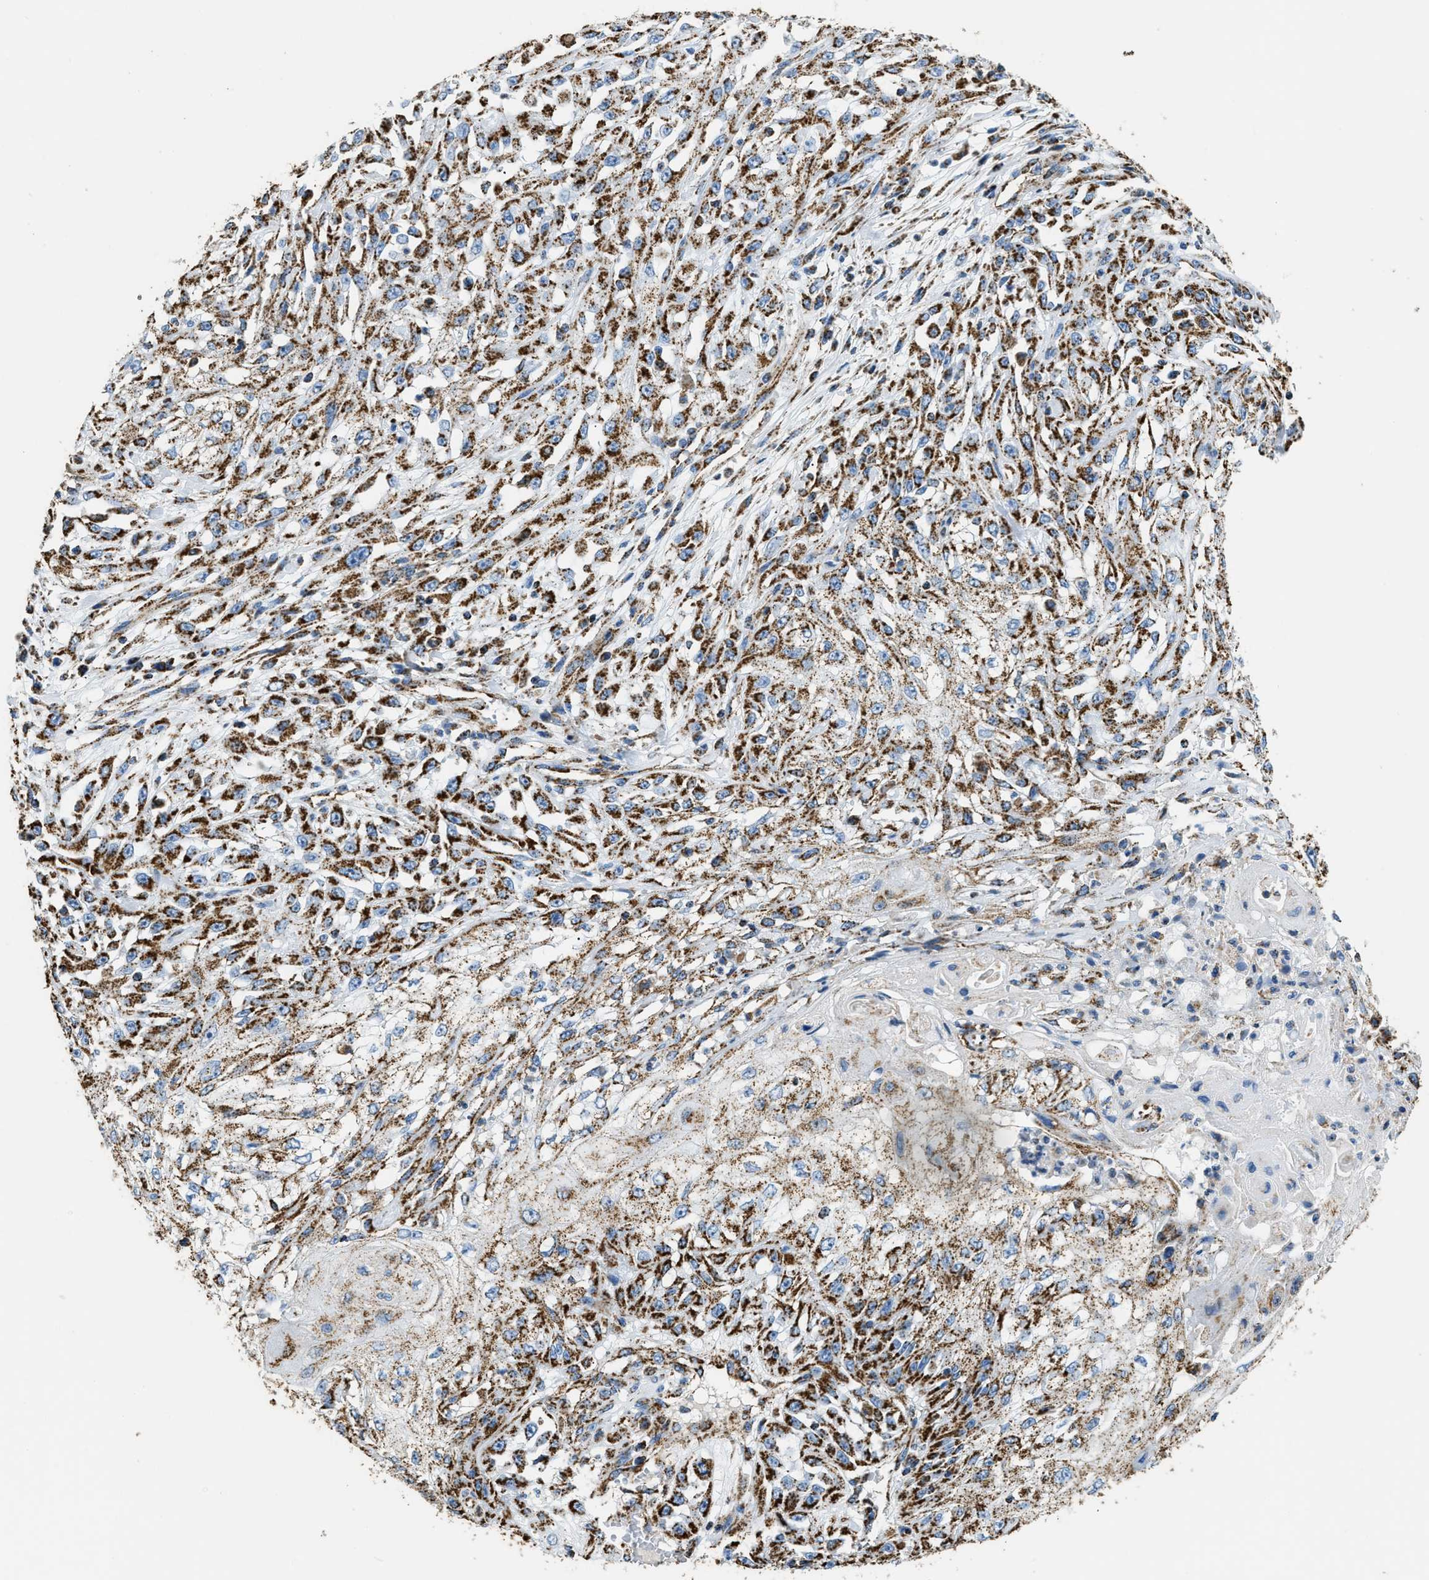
{"staining": {"intensity": "moderate", "quantity": ">75%", "location": "cytoplasmic/membranous"}, "tissue": "skin cancer", "cell_type": "Tumor cells", "image_type": "cancer", "snomed": [{"axis": "morphology", "description": "Squamous cell carcinoma, NOS"}, {"axis": "morphology", "description": "Squamous cell carcinoma, metastatic, NOS"}, {"axis": "topography", "description": "Skin"}, {"axis": "topography", "description": "Lymph node"}], "caption": "The micrograph displays a brown stain indicating the presence of a protein in the cytoplasmic/membranous of tumor cells in skin squamous cell carcinoma.", "gene": "IRX6", "patient": {"sex": "male", "age": 75}}